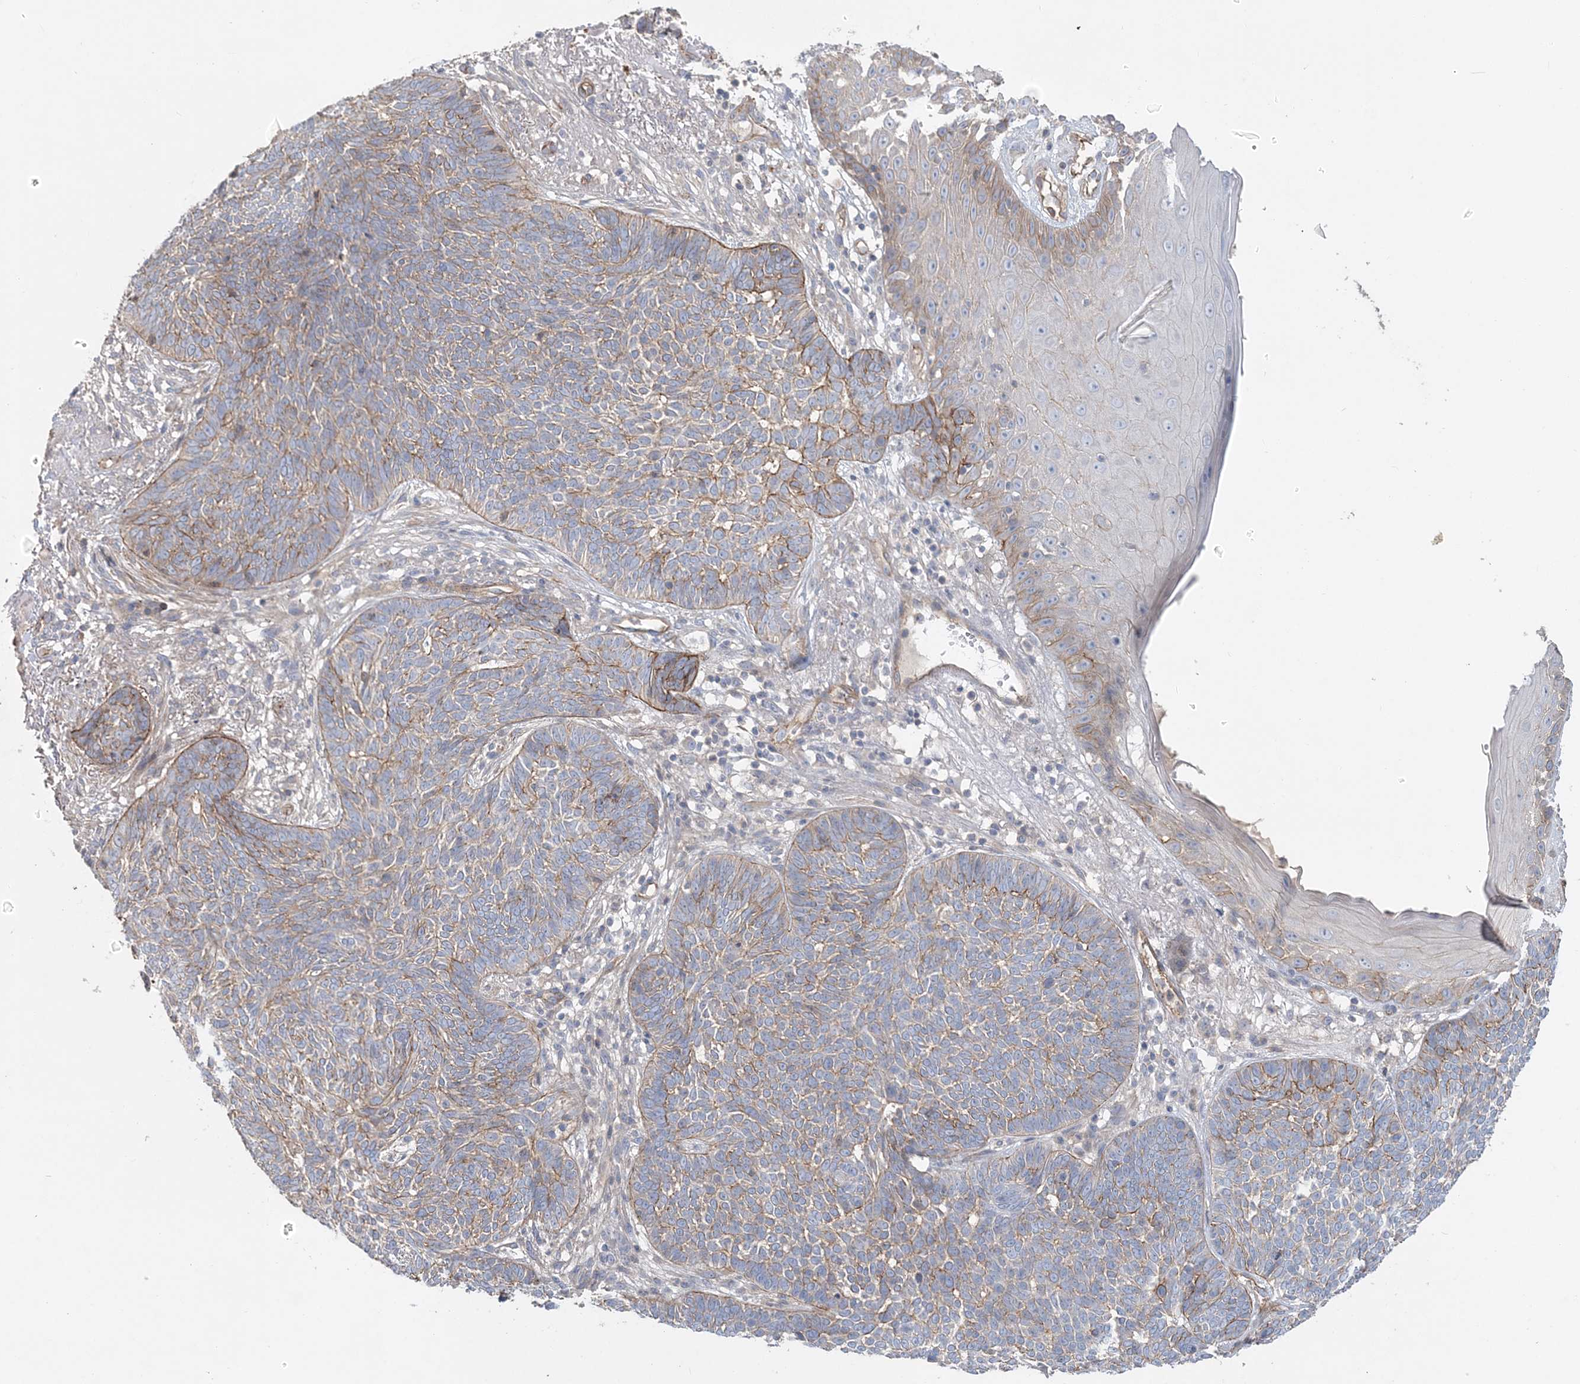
{"staining": {"intensity": "moderate", "quantity": "25%-75%", "location": "cytoplasmic/membranous"}, "tissue": "skin cancer", "cell_type": "Tumor cells", "image_type": "cancer", "snomed": [{"axis": "morphology", "description": "Normal tissue, NOS"}, {"axis": "morphology", "description": "Basal cell carcinoma"}, {"axis": "topography", "description": "Skin"}], "caption": "Moderate cytoplasmic/membranous protein positivity is present in about 25%-75% of tumor cells in skin basal cell carcinoma.", "gene": "PIGC", "patient": {"sex": "male", "age": 64}}